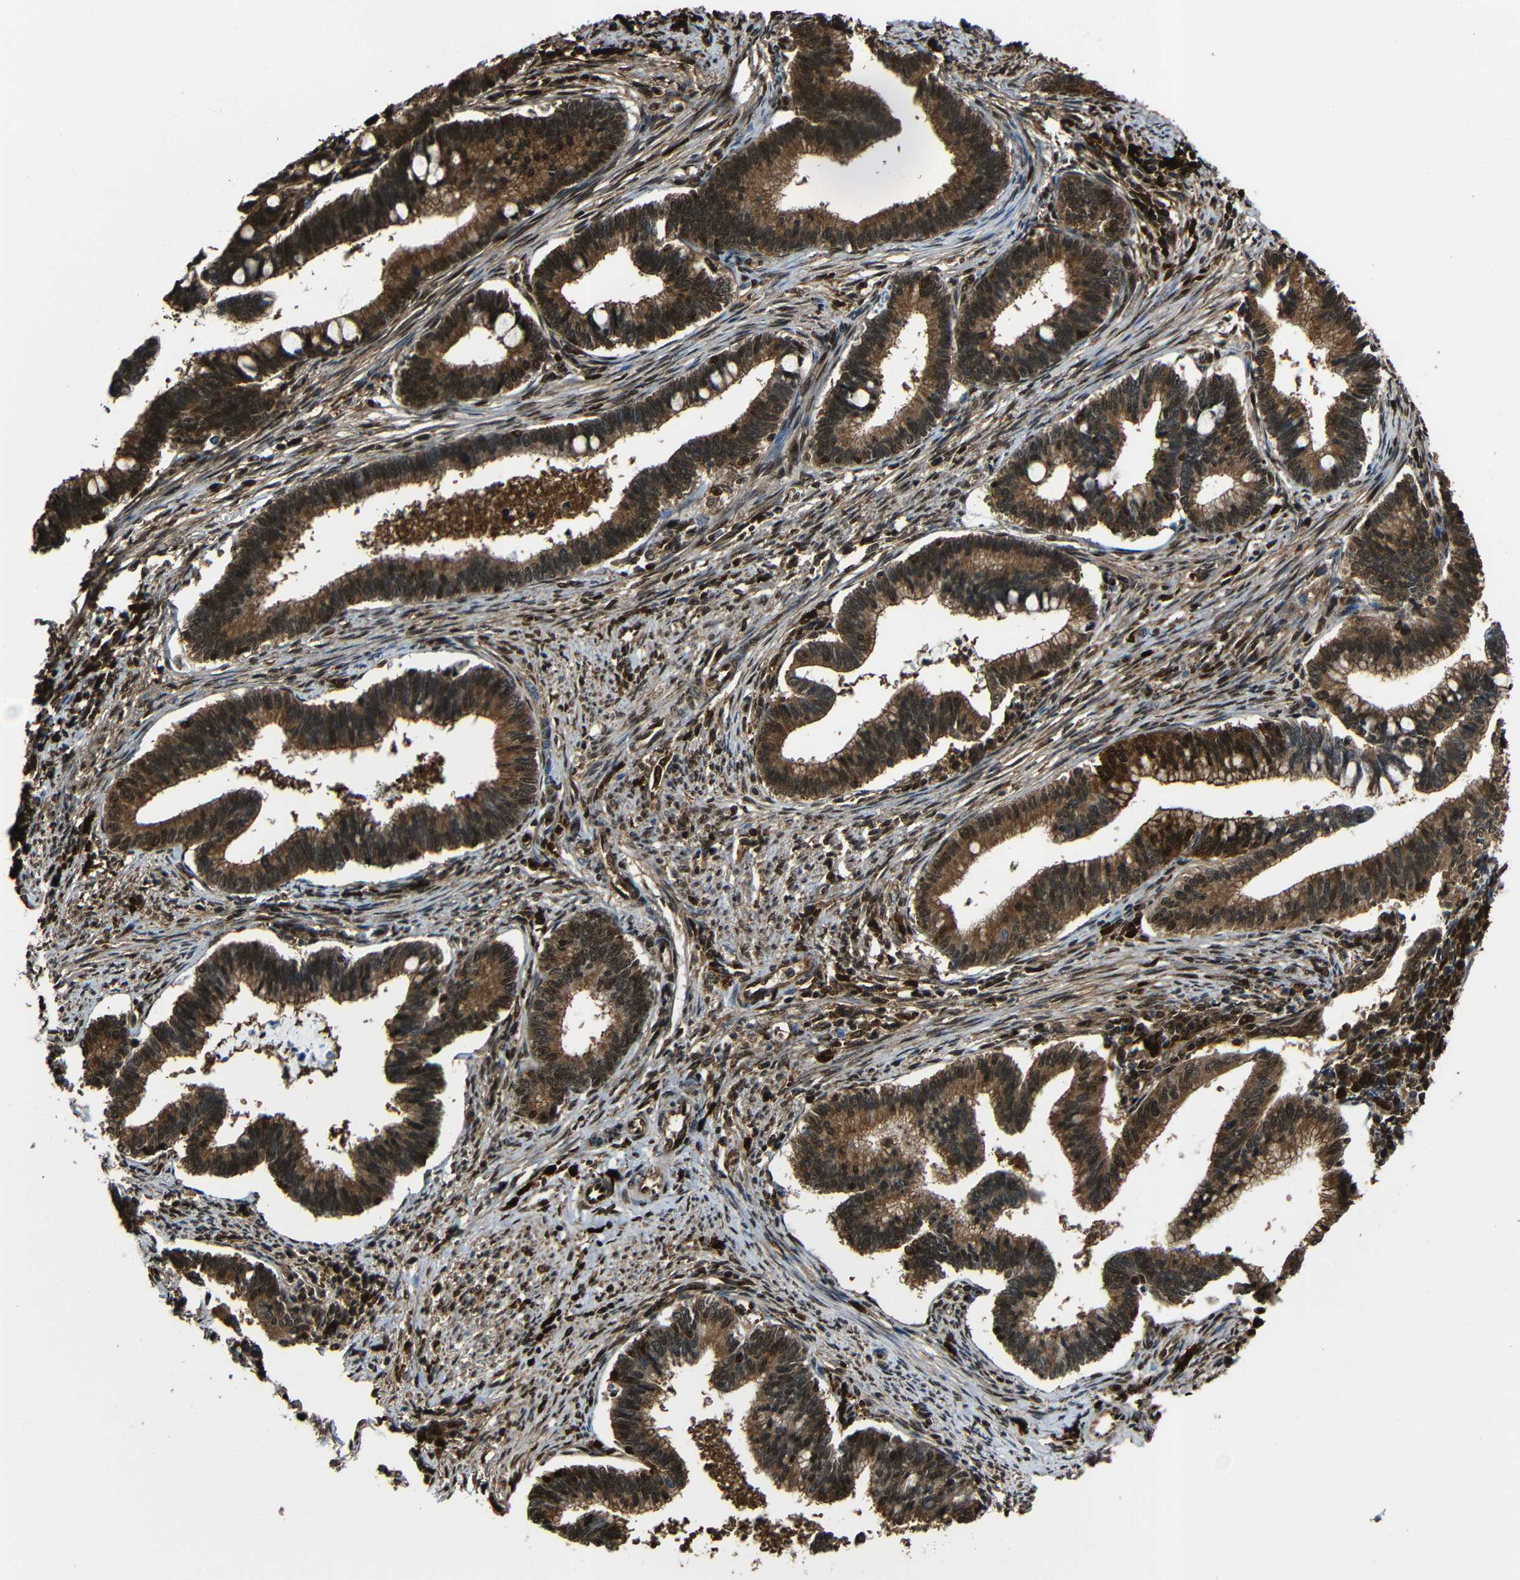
{"staining": {"intensity": "strong", "quantity": ">75%", "location": "cytoplasmic/membranous,nuclear"}, "tissue": "cervical cancer", "cell_type": "Tumor cells", "image_type": "cancer", "snomed": [{"axis": "morphology", "description": "Adenocarcinoma, NOS"}, {"axis": "topography", "description": "Cervix"}], "caption": "Immunohistochemical staining of human adenocarcinoma (cervical) displays high levels of strong cytoplasmic/membranous and nuclear protein positivity in approximately >75% of tumor cells.", "gene": "VCP", "patient": {"sex": "female", "age": 36}}